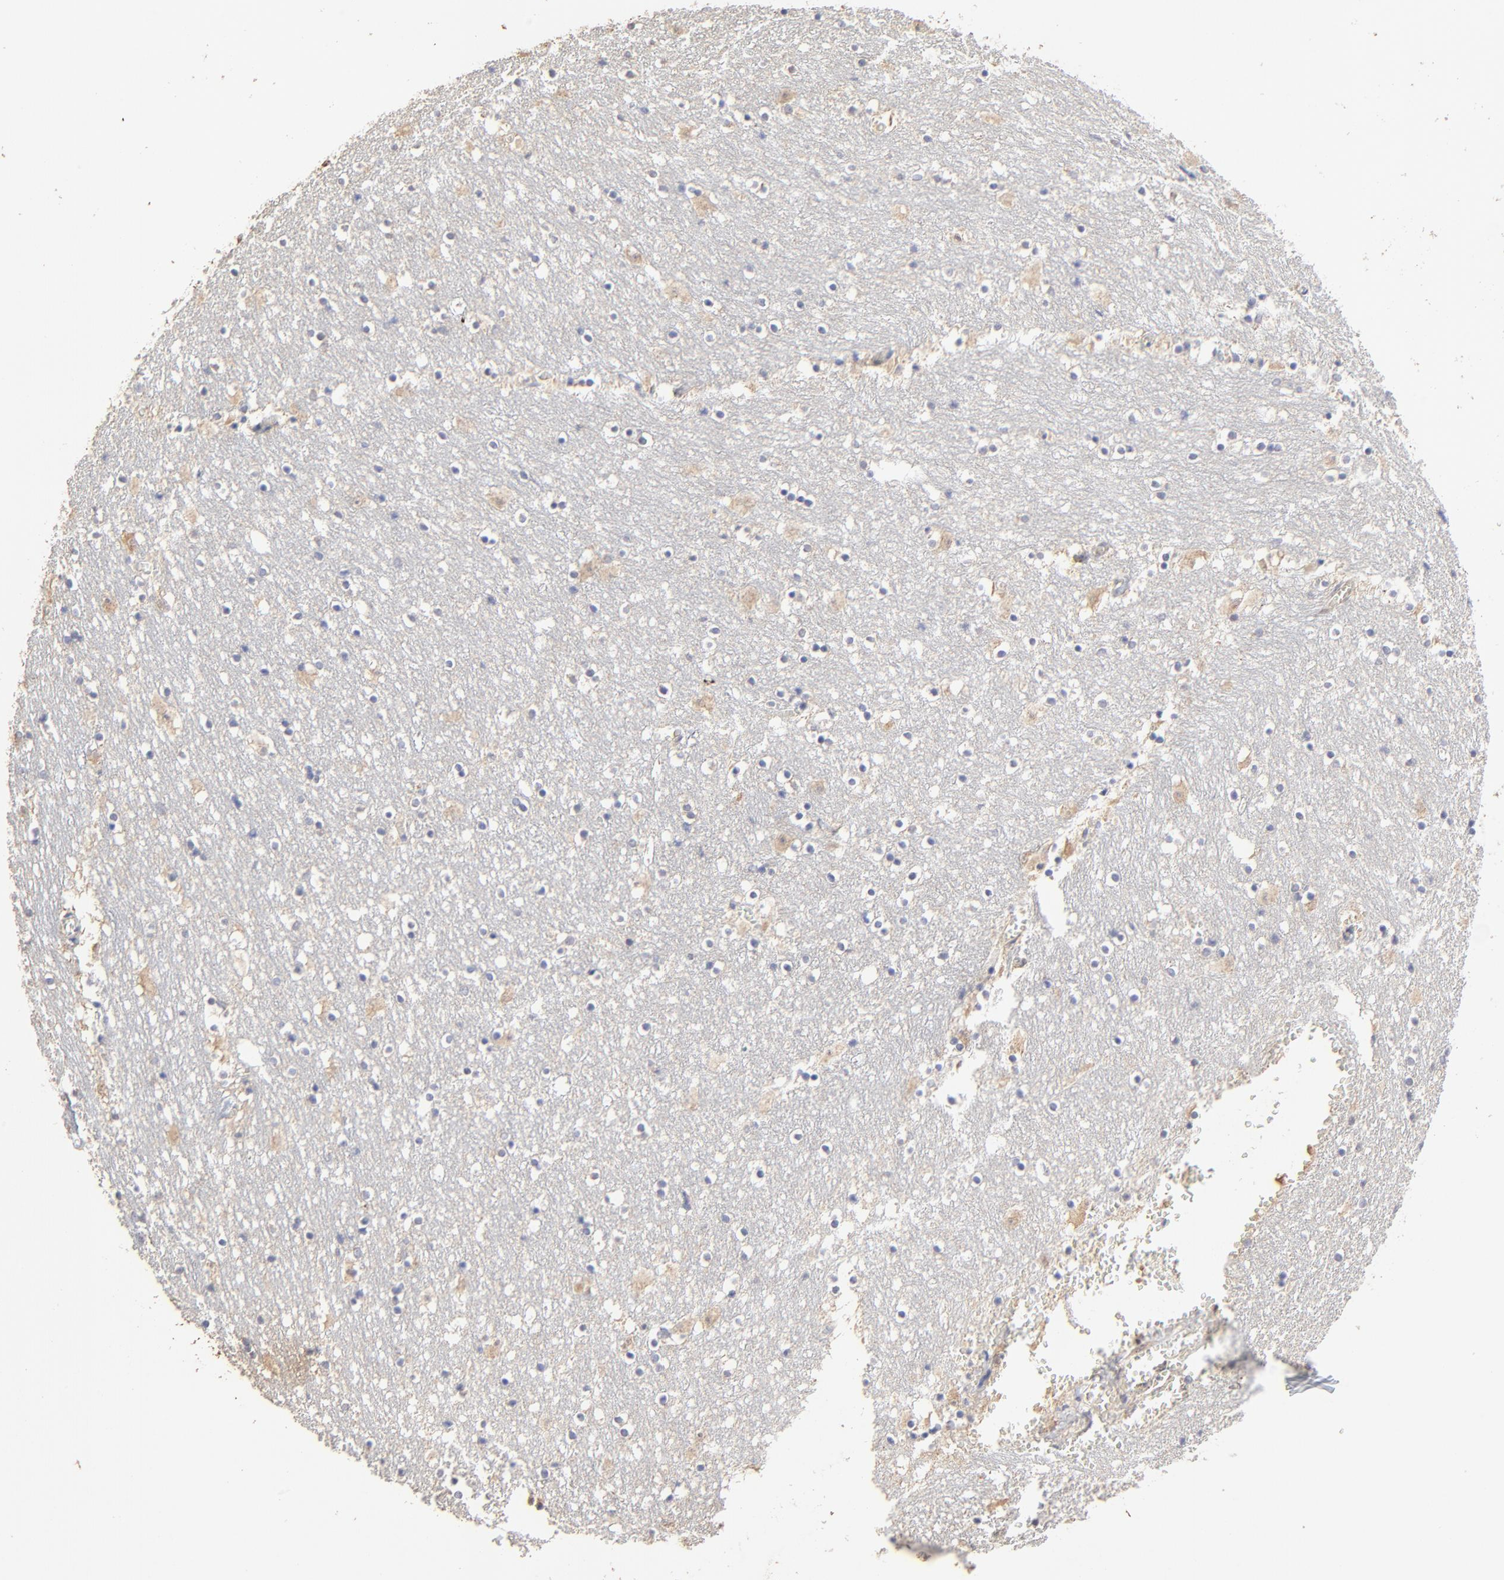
{"staining": {"intensity": "weak", "quantity": "<25%", "location": "cytoplasmic/membranous"}, "tissue": "caudate", "cell_type": "Glial cells", "image_type": "normal", "snomed": [{"axis": "morphology", "description": "Normal tissue, NOS"}, {"axis": "topography", "description": "Lateral ventricle wall"}], "caption": "Immunohistochemistry (IHC) micrograph of benign caudate: caudate stained with DAB demonstrates no significant protein expression in glial cells. The staining was performed using DAB to visualize the protein expression in brown, while the nuclei were stained in blue with hematoxylin (Magnification: 20x).", "gene": "LGALS3", "patient": {"sex": "male", "age": 45}}